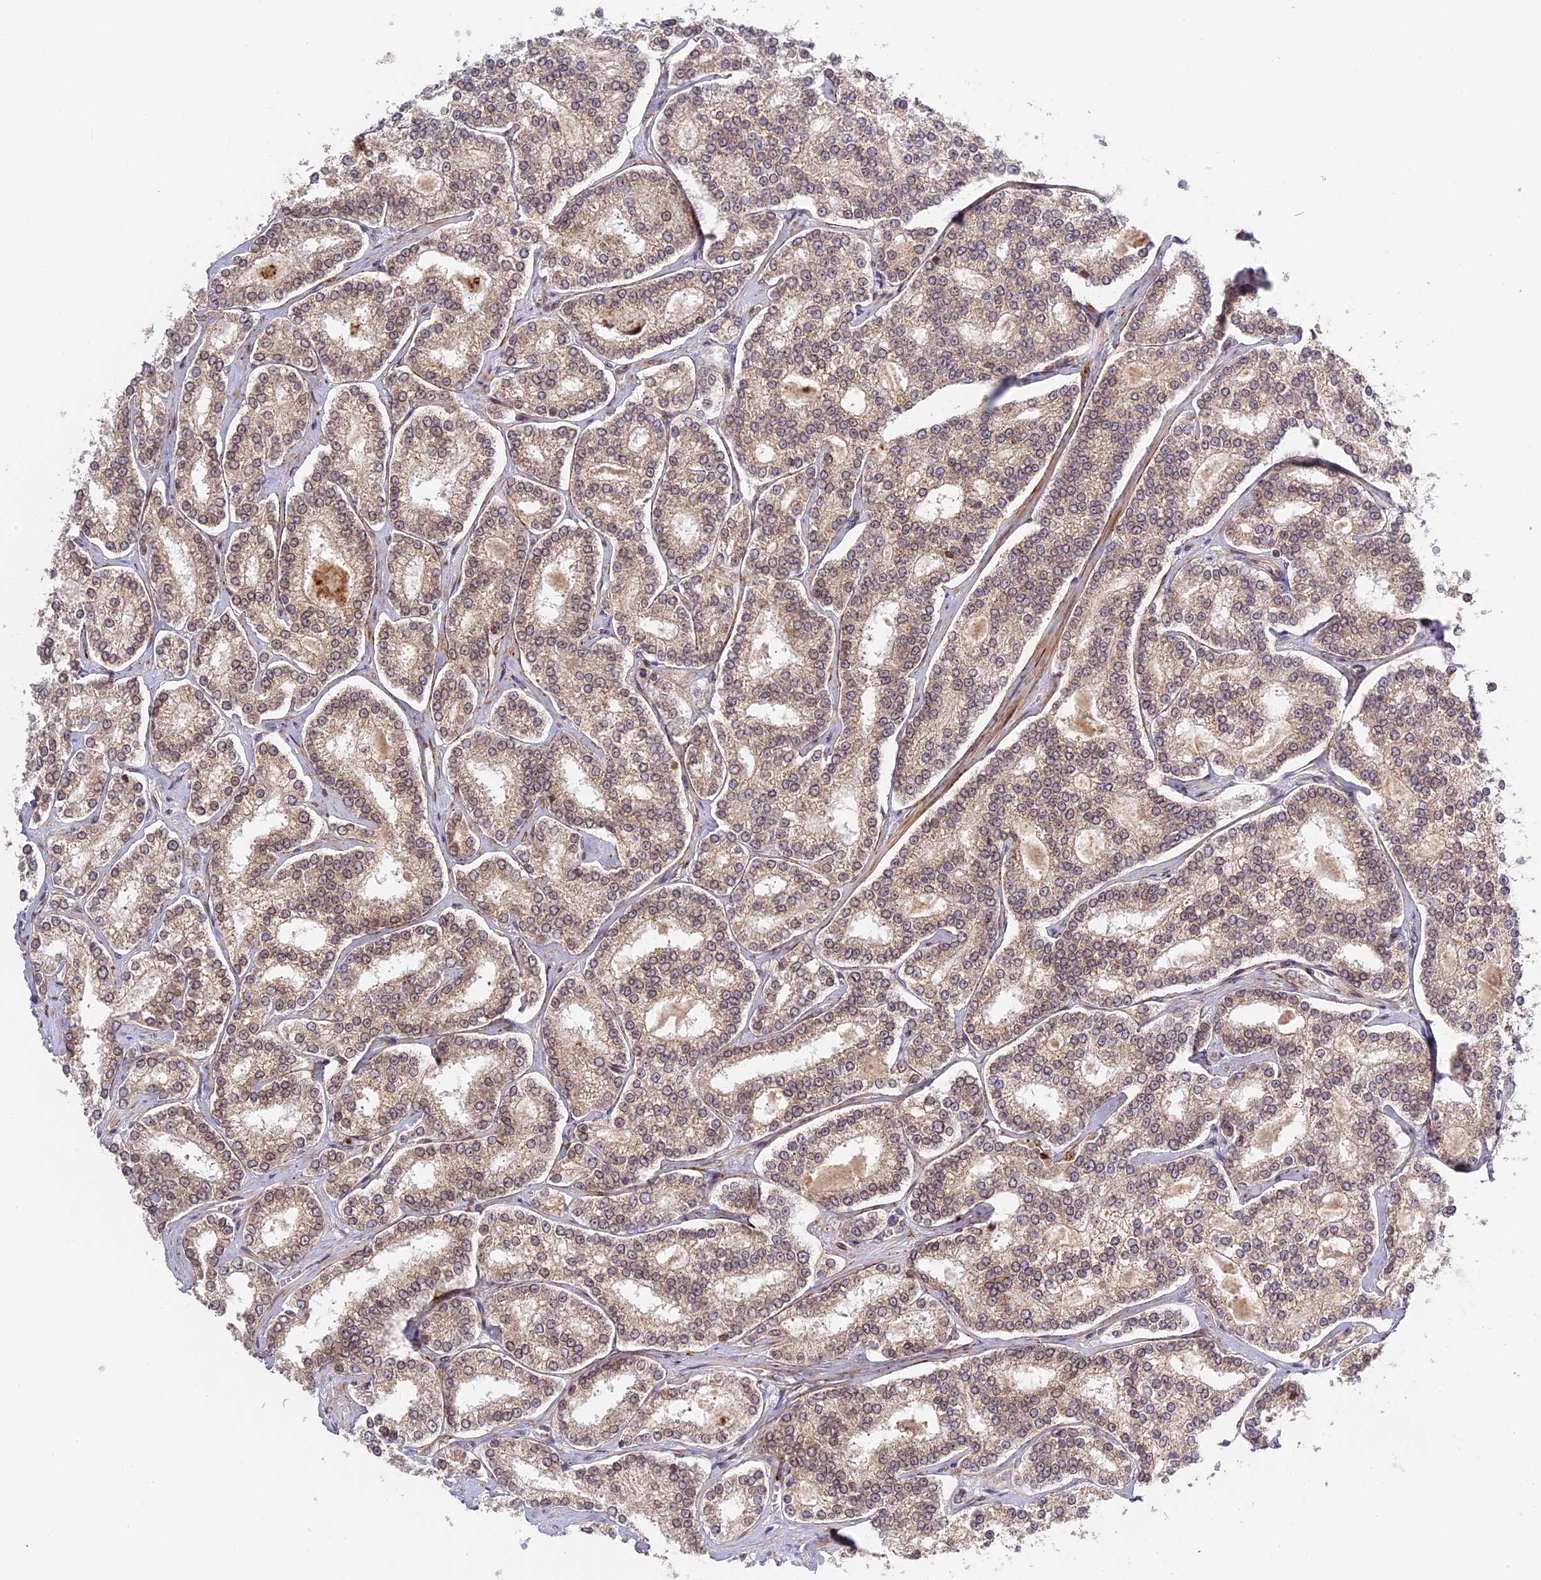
{"staining": {"intensity": "weak", "quantity": ">75%", "location": "cytoplasmic/membranous,nuclear"}, "tissue": "prostate cancer", "cell_type": "Tumor cells", "image_type": "cancer", "snomed": [{"axis": "morphology", "description": "Normal tissue, NOS"}, {"axis": "morphology", "description": "Adenocarcinoma, High grade"}, {"axis": "topography", "description": "Prostate"}], "caption": "Approximately >75% of tumor cells in high-grade adenocarcinoma (prostate) display weak cytoplasmic/membranous and nuclear protein positivity as visualized by brown immunohistochemical staining.", "gene": "DGKH", "patient": {"sex": "male", "age": 83}}